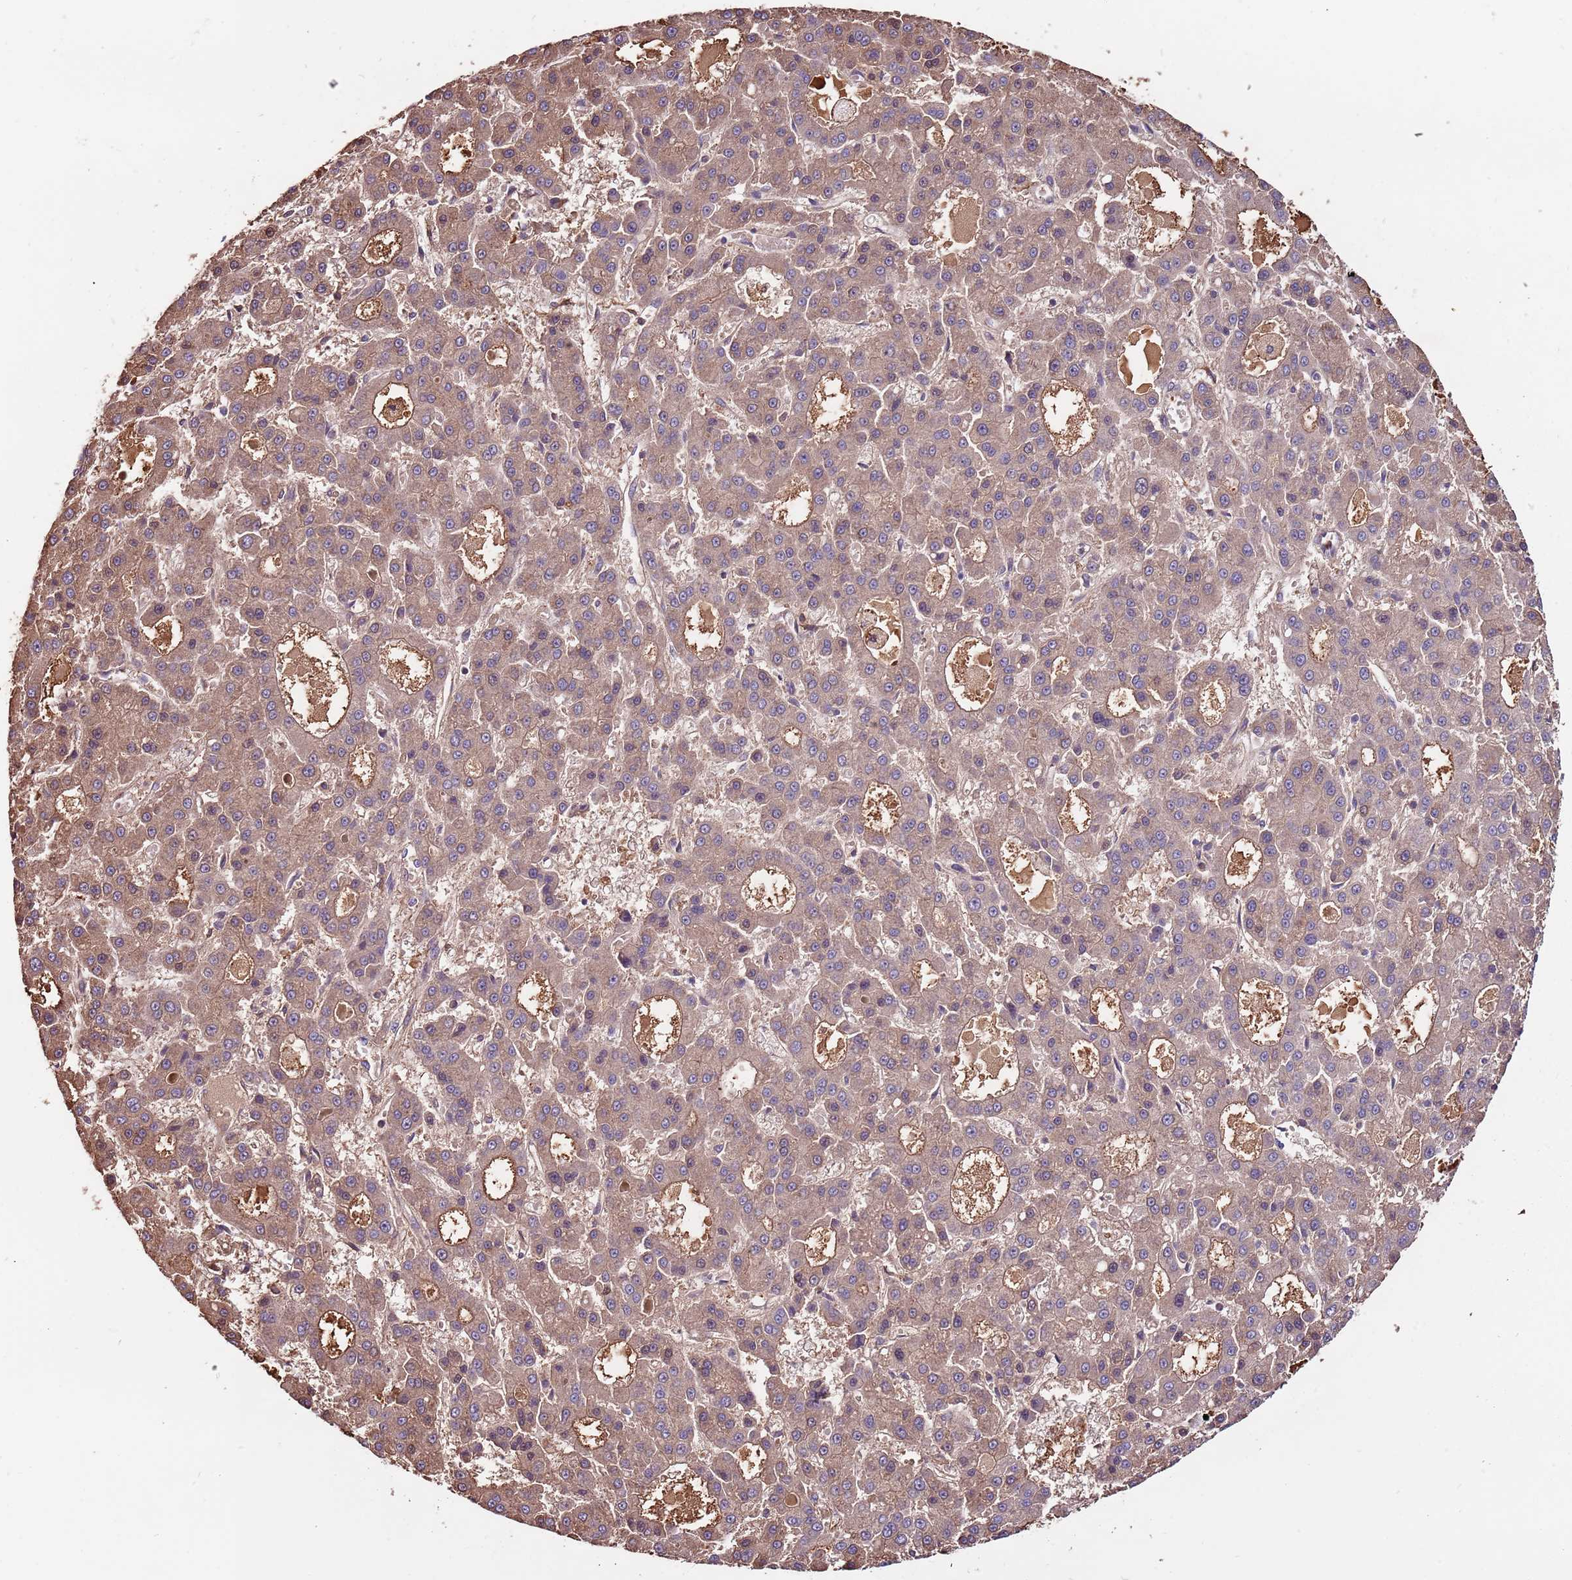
{"staining": {"intensity": "weak", "quantity": ">75%", "location": "cytoplasmic/membranous"}, "tissue": "liver cancer", "cell_type": "Tumor cells", "image_type": "cancer", "snomed": [{"axis": "morphology", "description": "Carcinoma, Hepatocellular, NOS"}, {"axis": "topography", "description": "Liver"}], "caption": "Immunohistochemical staining of human hepatocellular carcinoma (liver) shows weak cytoplasmic/membranous protein expression in approximately >75% of tumor cells.", "gene": "DENR", "patient": {"sex": "male", "age": 70}}